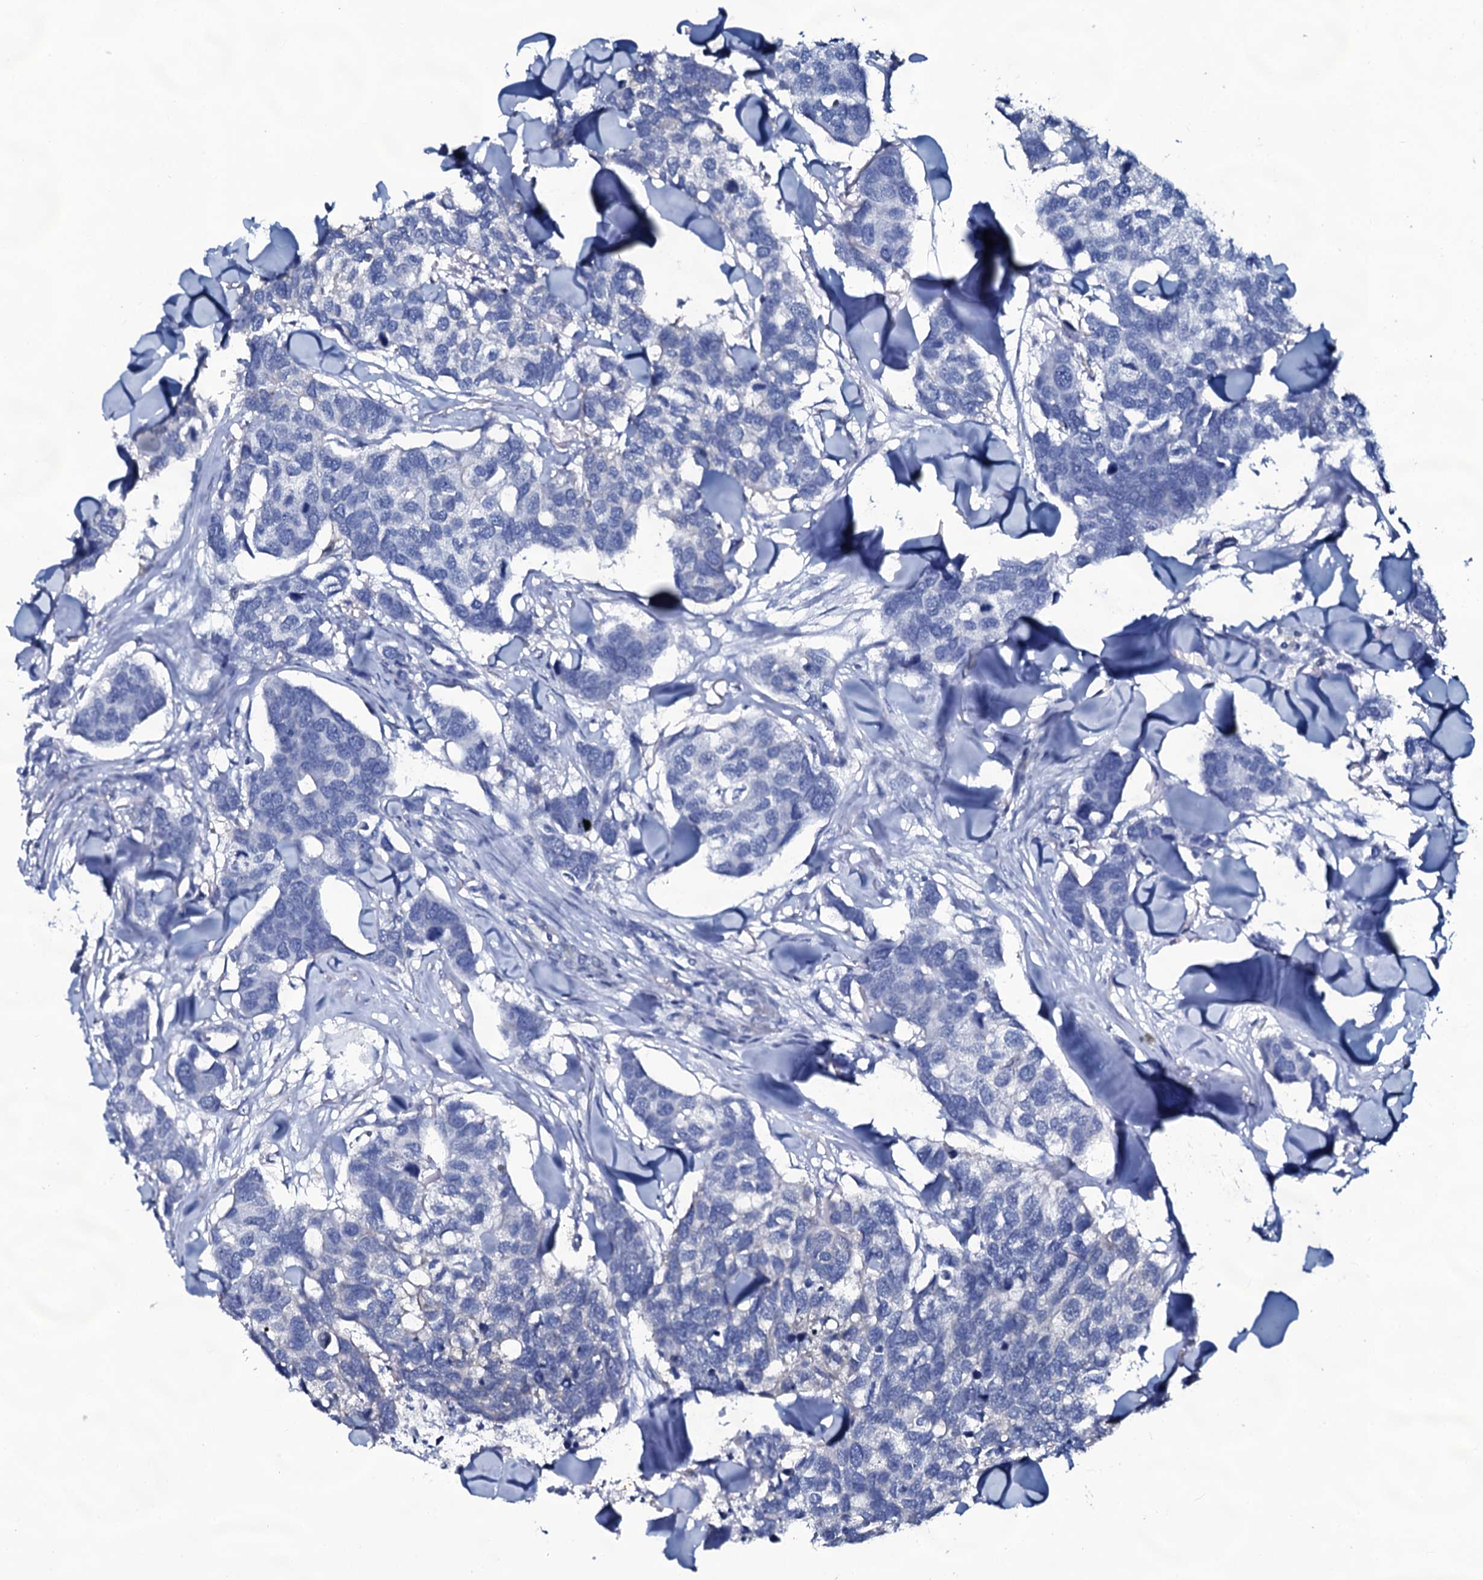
{"staining": {"intensity": "negative", "quantity": "none", "location": "none"}, "tissue": "breast cancer", "cell_type": "Tumor cells", "image_type": "cancer", "snomed": [{"axis": "morphology", "description": "Duct carcinoma"}, {"axis": "topography", "description": "Breast"}], "caption": "Breast cancer (intraductal carcinoma) was stained to show a protein in brown. There is no significant staining in tumor cells.", "gene": "SLC4A7", "patient": {"sex": "female", "age": 83}}